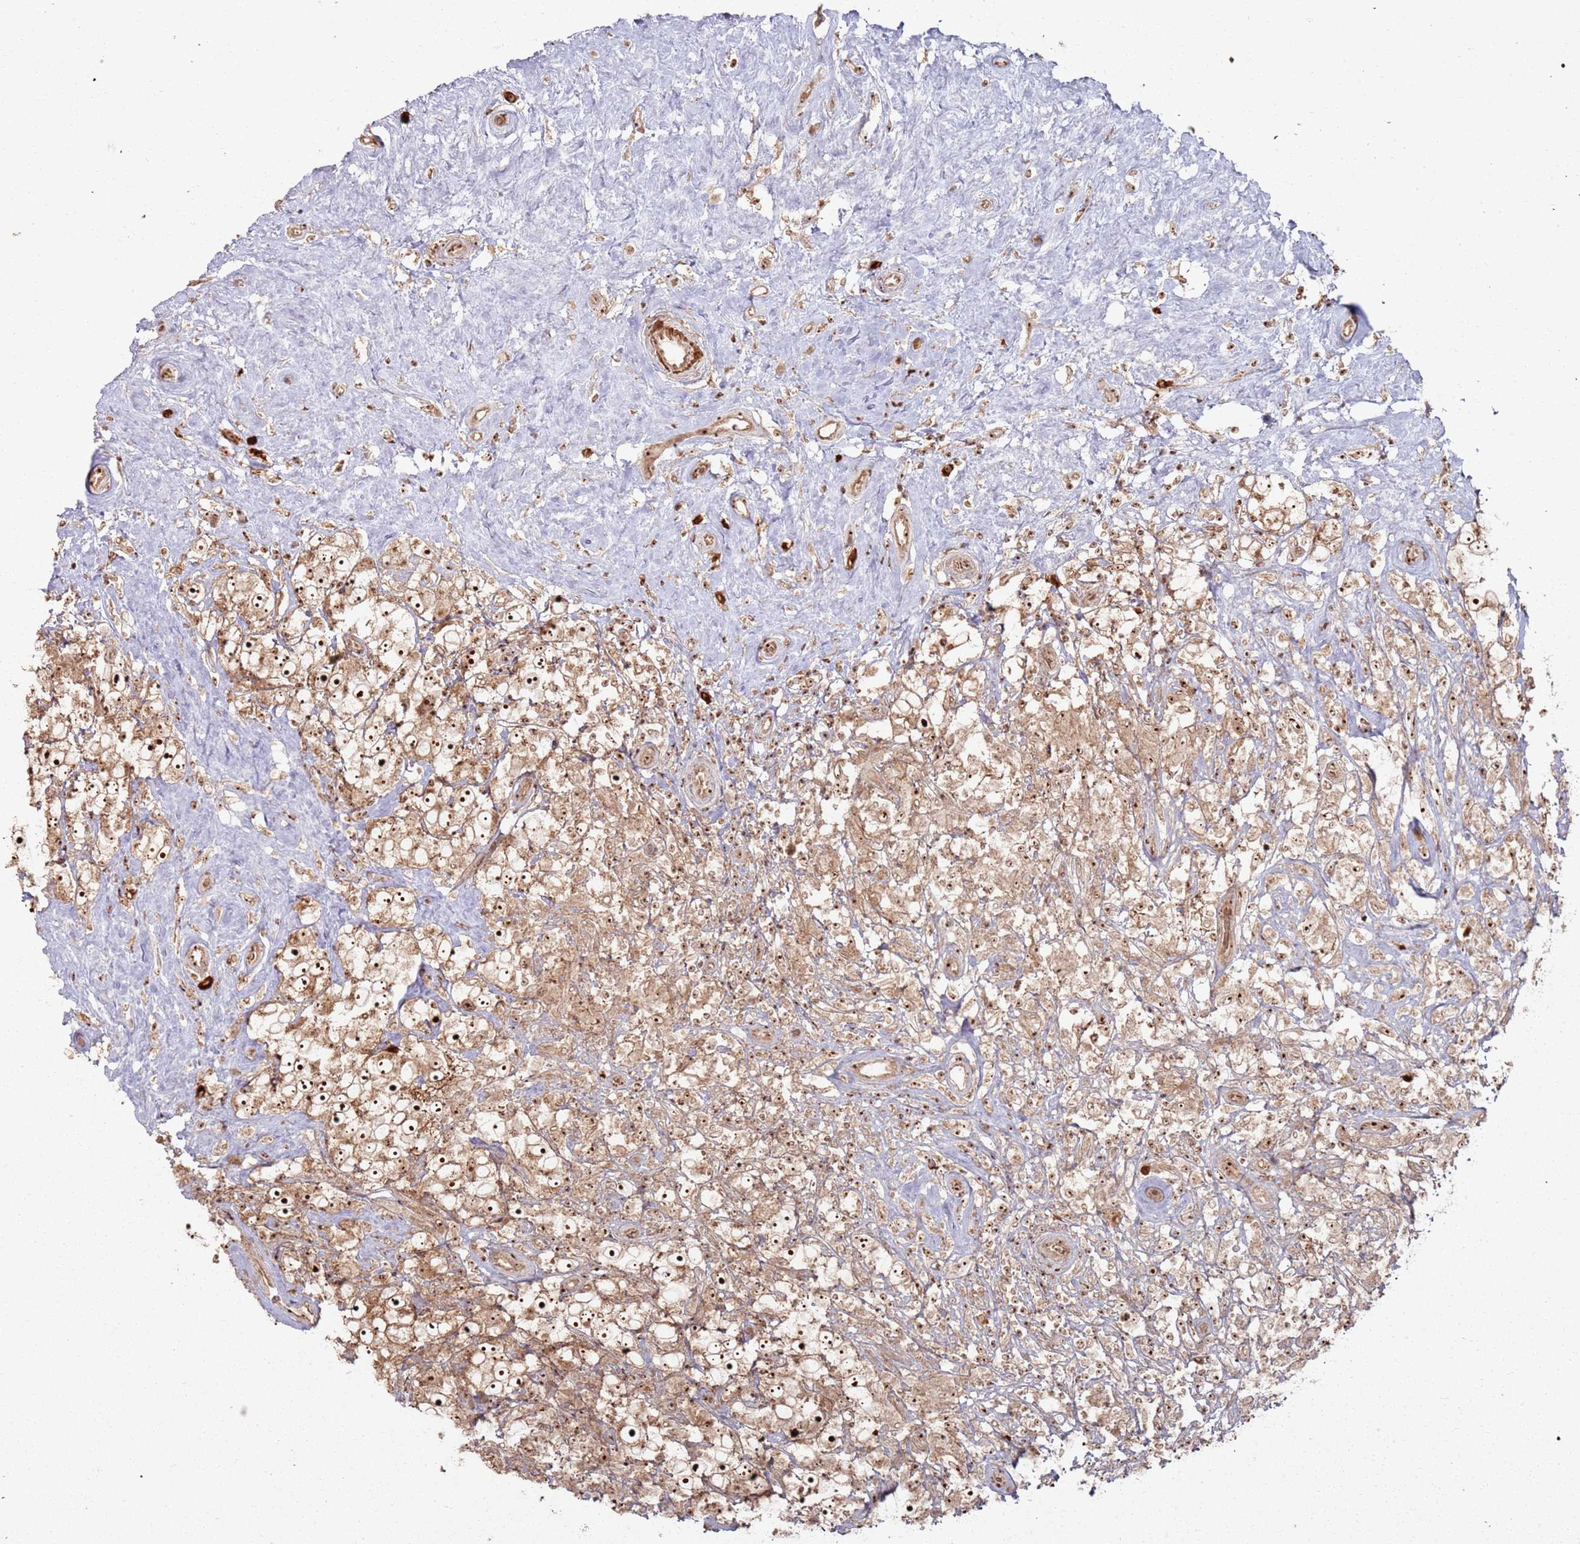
{"staining": {"intensity": "strong", "quantity": ">75%", "location": "nuclear"}, "tissue": "testis cancer", "cell_type": "Tumor cells", "image_type": "cancer", "snomed": [{"axis": "morphology", "description": "Seminoma, NOS"}, {"axis": "topography", "description": "Testis"}], "caption": "A brown stain labels strong nuclear positivity of a protein in testis seminoma tumor cells.", "gene": "UTP11", "patient": {"sex": "male", "age": 49}}